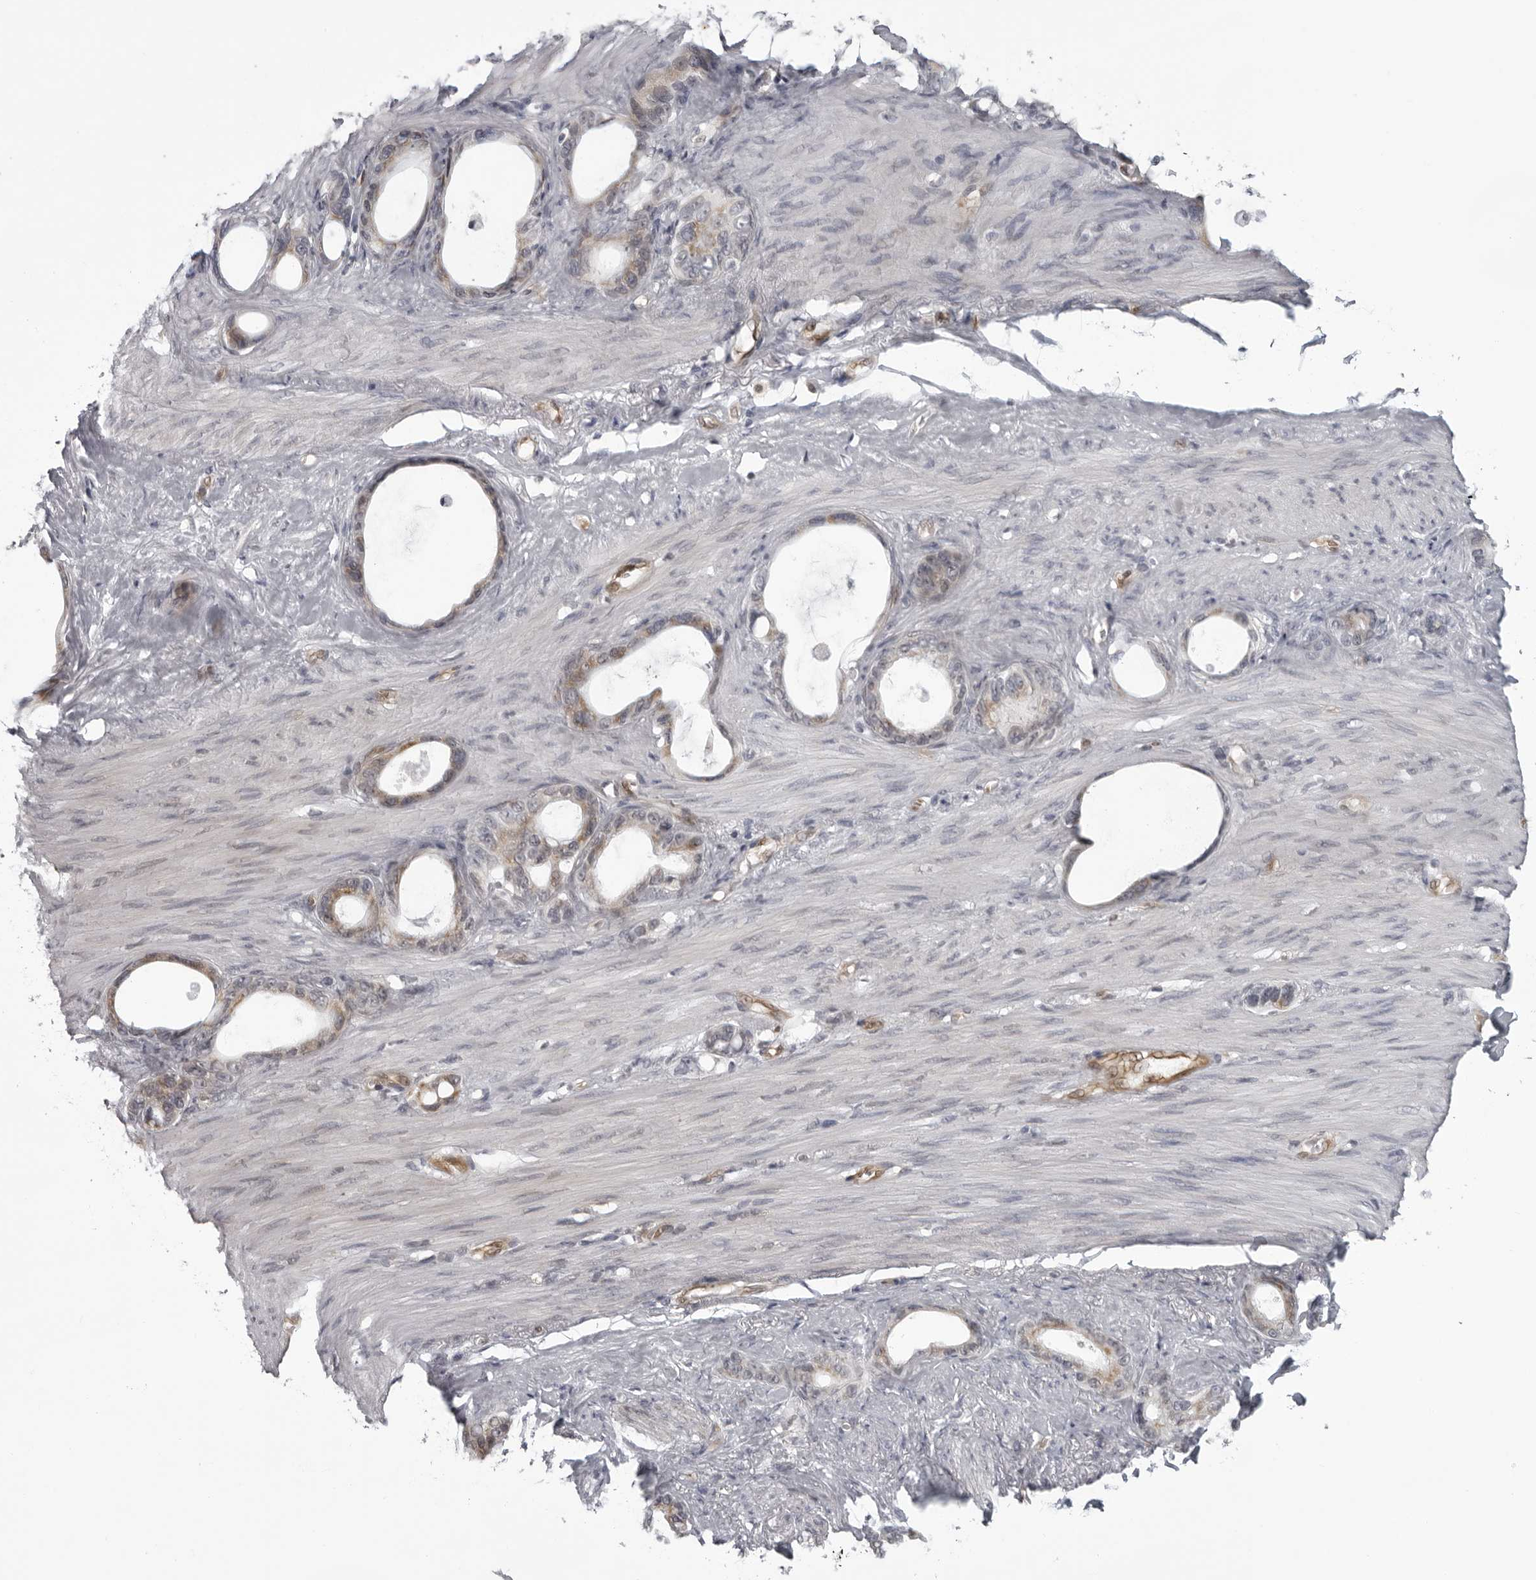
{"staining": {"intensity": "weak", "quantity": "25%-75%", "location": "cytoplasmic/membranous"}, "tissue": "stomach cancer", "cell_type": "Tumor cells", "image_type": "cancer", "snomed": [{"axis": "morphology", "description": "Adenocarcinoma, NOS"}, {"axis": "topography", "description": "Stomach"}], "caption": "Tumor cells display low levels of weak cytoplasmic/membranous expression in about 25%-75% of cells in human stomach cancer.", "gene": "MAPK12", "patient": {"sex": "female", "age": 75}}